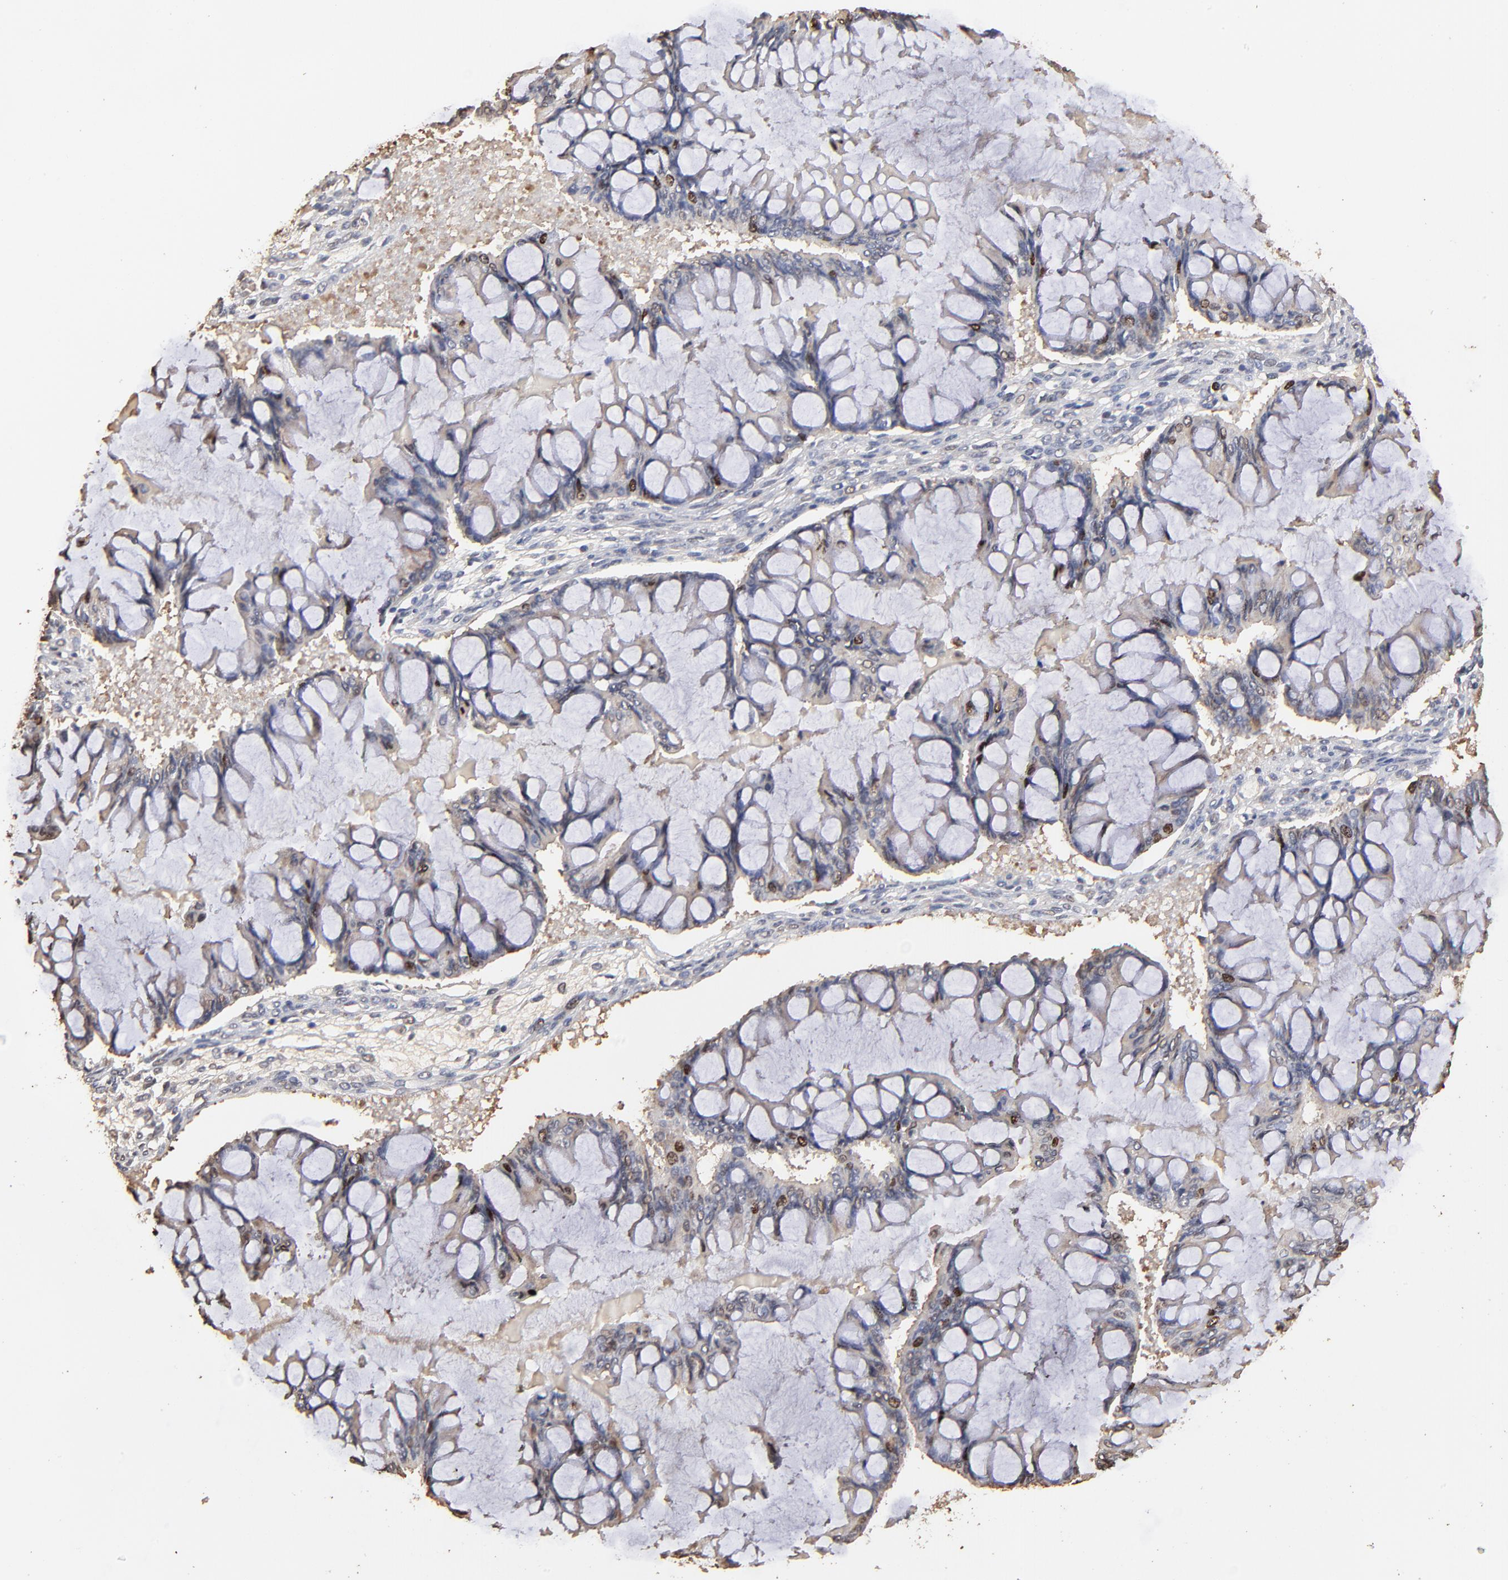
{"staining": {"intensity": "moderate", "quantity": "<25%", "location": "nuclear"}, "tissue": "ovarian cancer", "cell_type": "Tumor cells", "image_type": "cancer", "snomed": [{"axis": "morphology", "description": "Cystadenocarcinoma, mucinous, NOS"}, {"axis": "topography", "description": "Ovary"}], "caption": "DAB (3,3'-diaminobenzidine) immunohistochemical staining of ovarian mucinous cystadenocarcinoma demonstrates moderate nuclear protein expression in approximately <25% of tumor cells.", "gene": "BIRC5", "patient": {"sex": "female", "age": 73}}